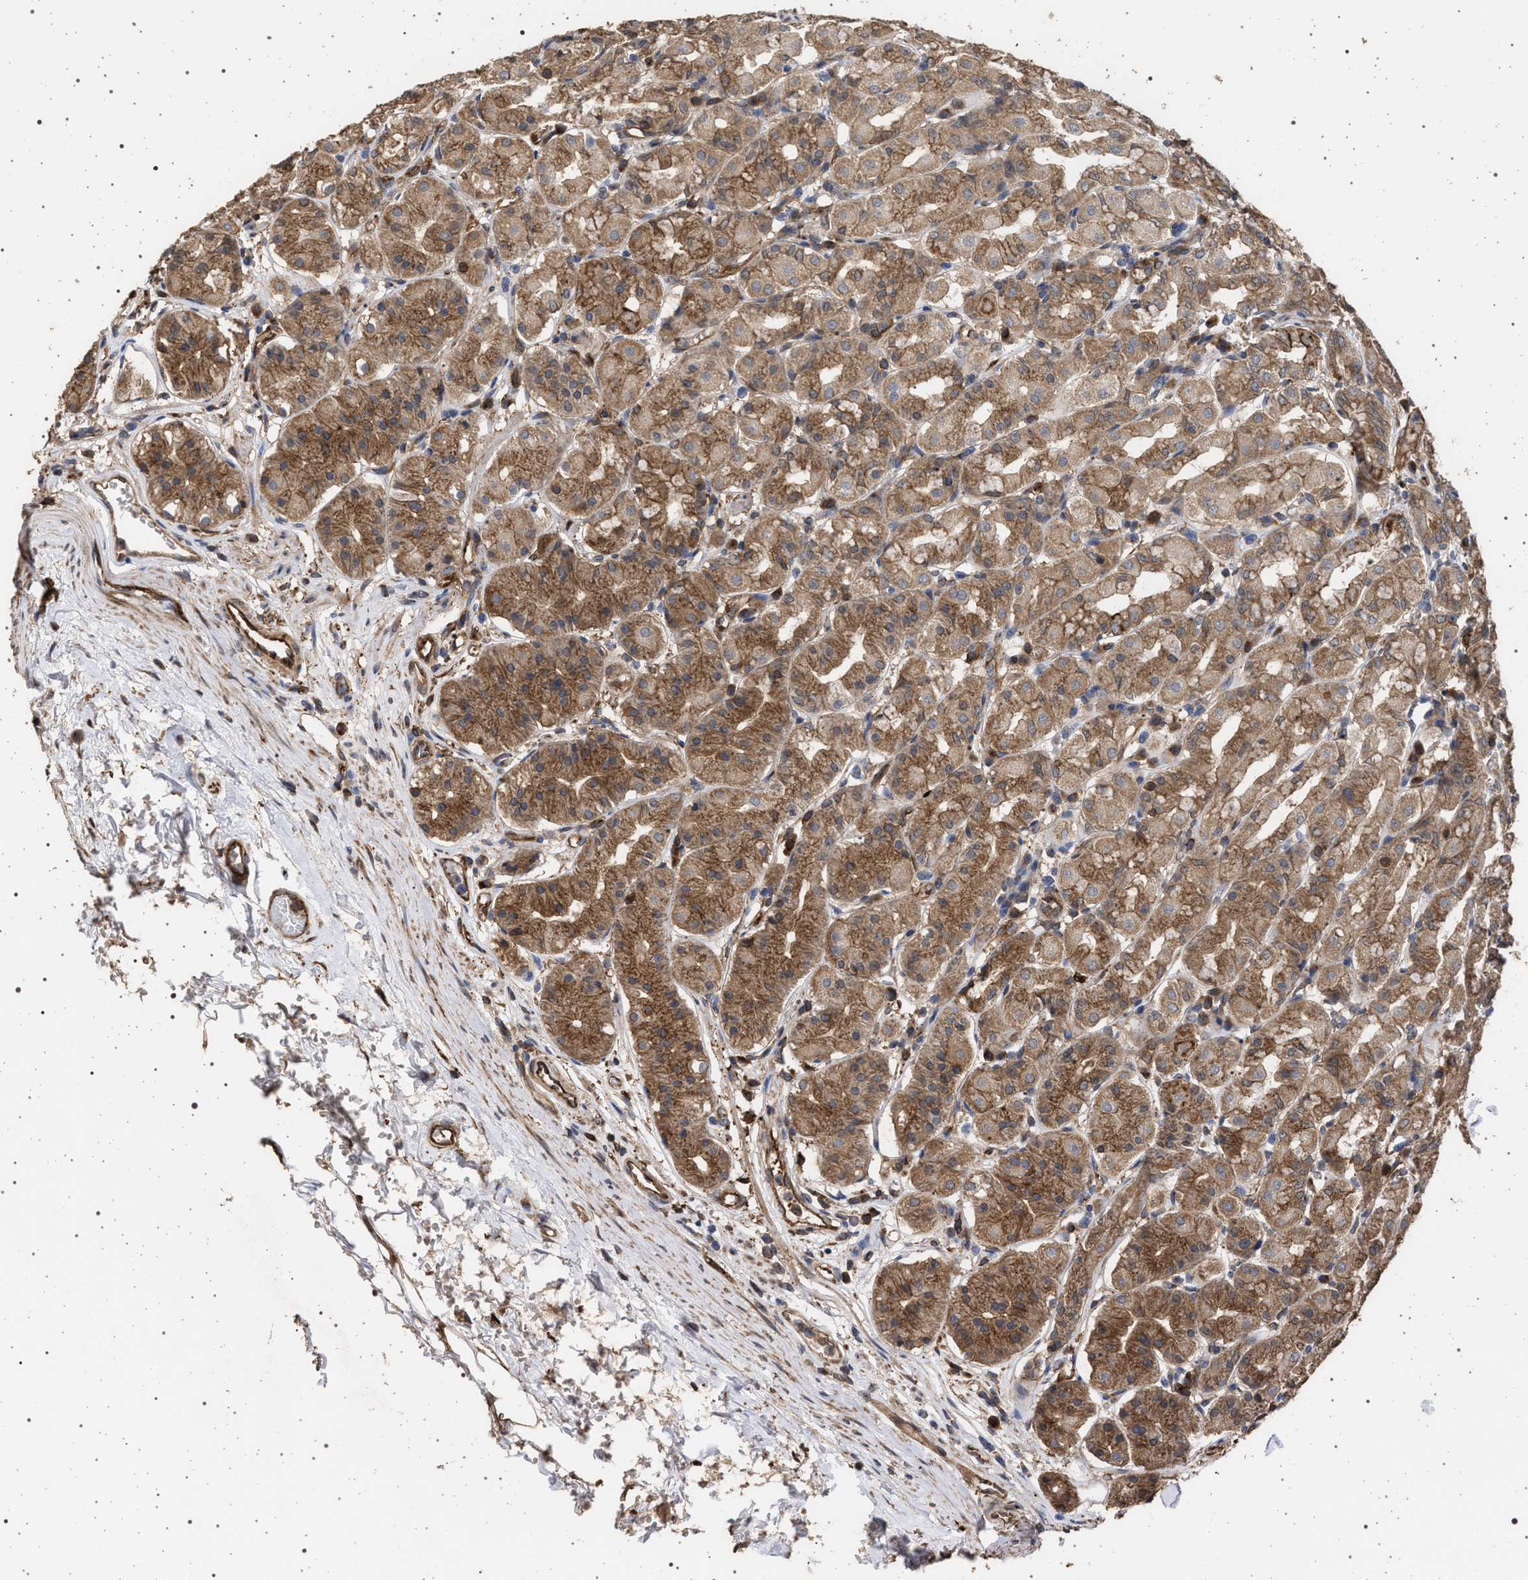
{"staining": {"intensity": "strong", "quantity": ">75%", "location": "cytoplasmic/membranous"}, "tissue": "stomach", "cell_type": "Glandular cells", "image_type": "normal", "snomed": [{"axis": "morphology", "description": "Normal tissue, NOS"}, {"axis": "topography", "description": "Stomach"}, {"axis": "topography", "description": "Stomach, lower"}], "caption": "Immunohistochemistry (IHC) histopathology image of benign stomach: stomach stained using IHC reveals high levels of strong protein expression localized specifically in the cytoplasmic/membranous of glandular cells, appearing as a cytoplasmic/membranous brown color.", "gene": "IFT20", "patient": {"sex": "female", "age": 56}}